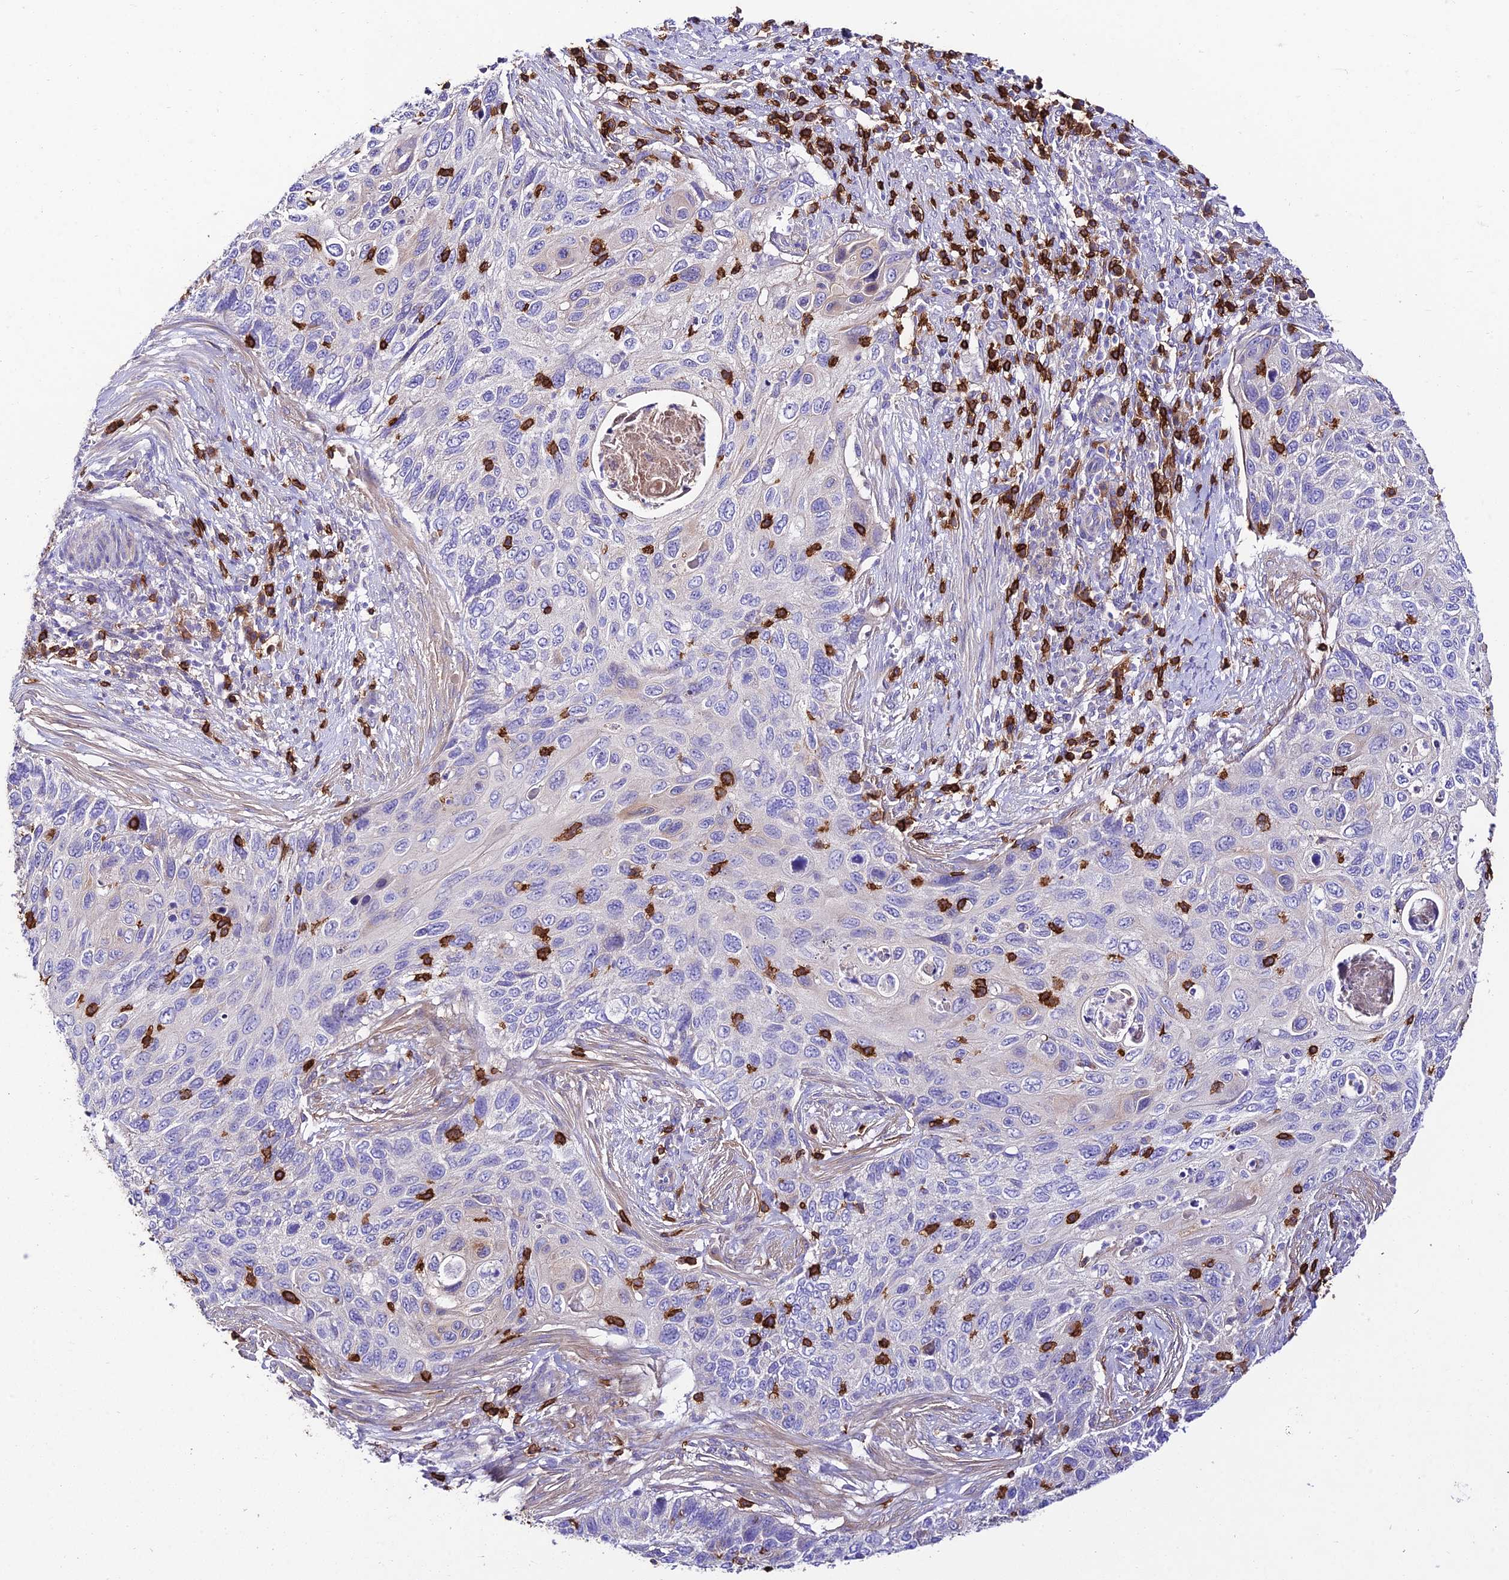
{"staining": {"intensity": "negative", "quantity": "none", "location": "none"}, "tissue": "cervical cancer", "cell_type": "Tumor cells", "image_type": "cancer", "snomed": [{"axis": "morphology", "description": "Squamous cell carcinoma, NOS"}, {"axis": "topography", "description": "Cervix"}], "caption": "Immunohistochemistry (IHC) histopathology image of neoplastic tissue: cervical squamous cell carcinoma stained with DAB (3,3'-diaminobenzidine) exhibits no significant protein positivity in tumor cells.", "gene": "PTPRCAP", "patient": {"sex": "female", "age": 70}}